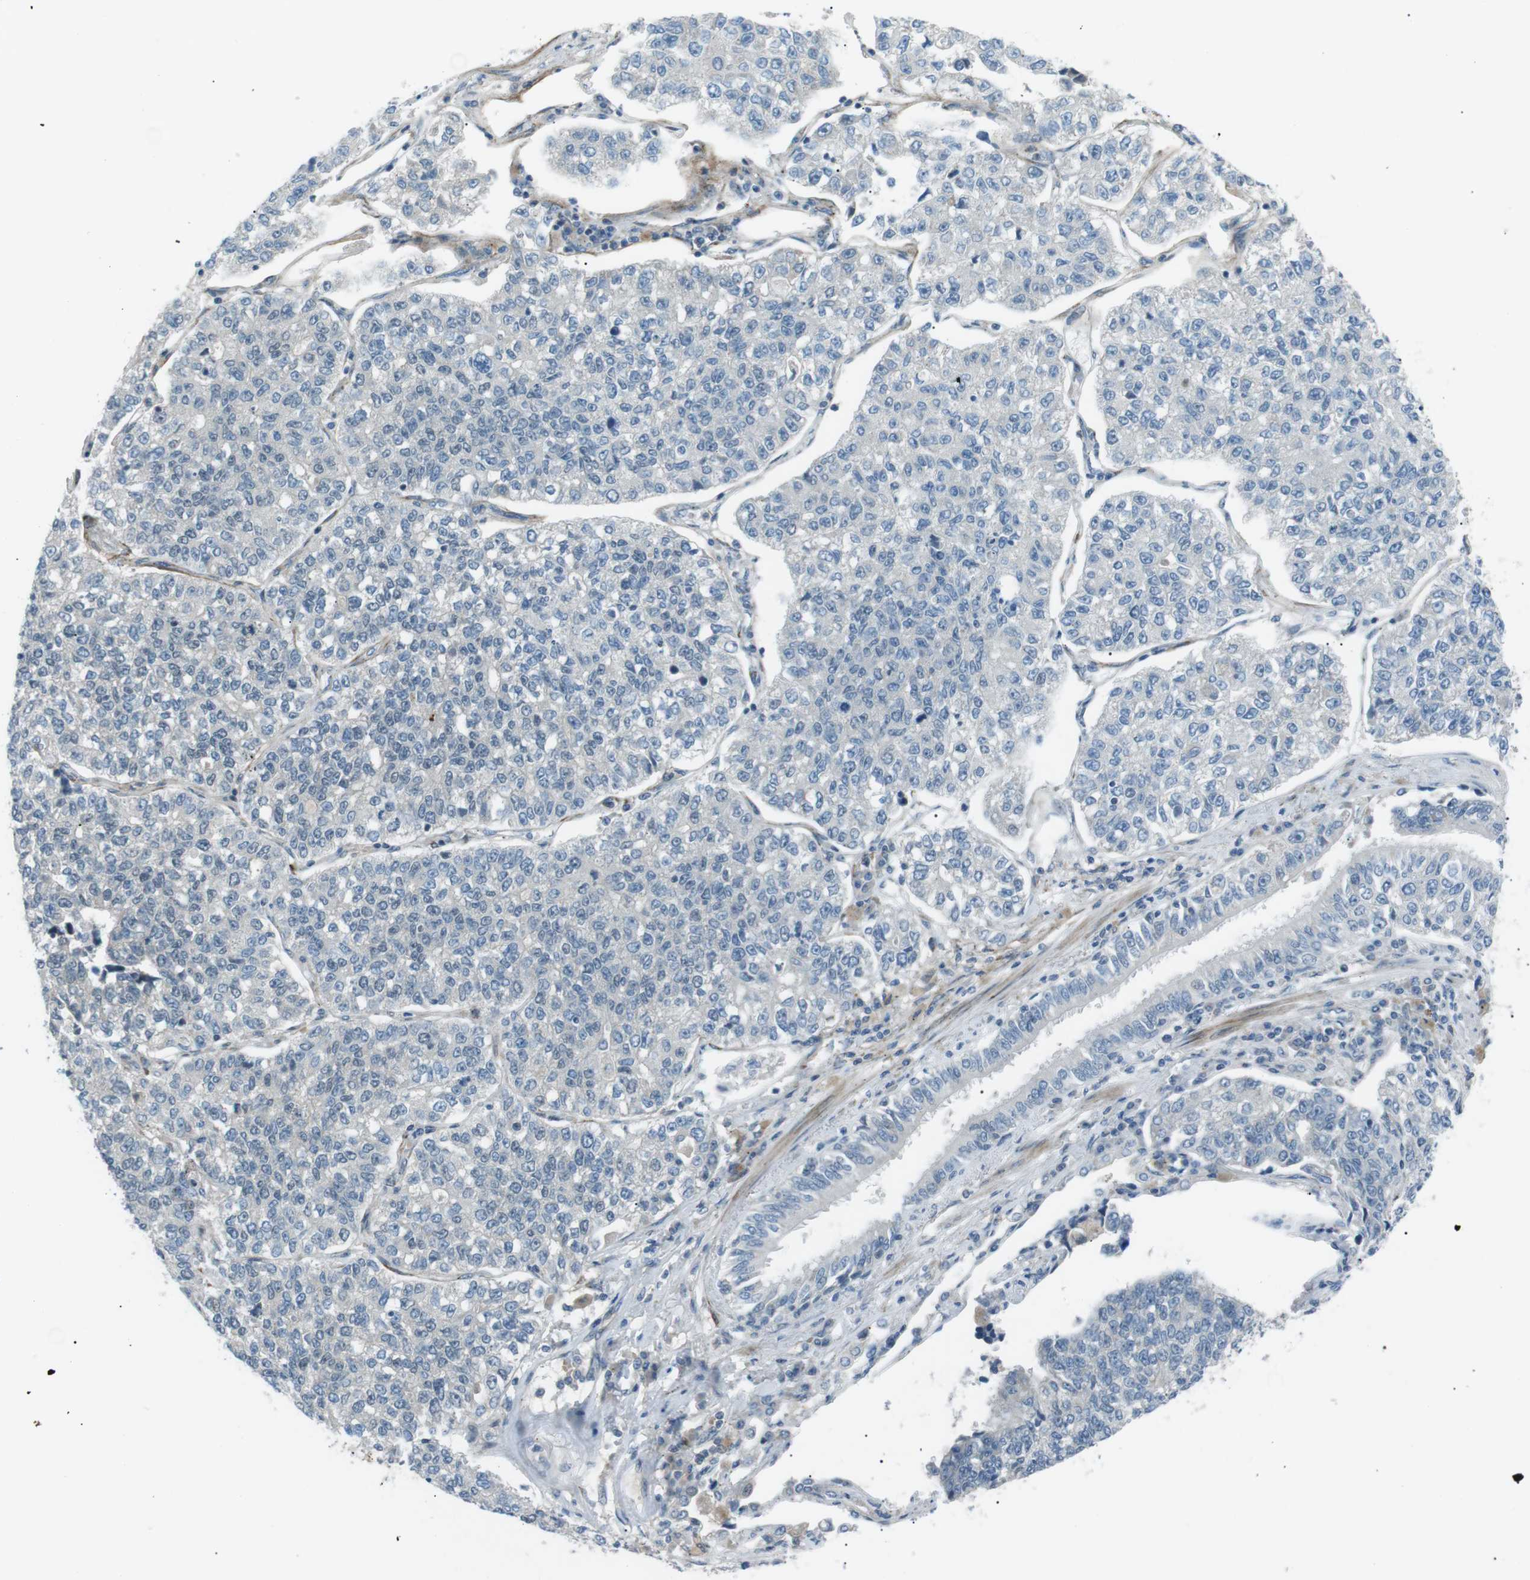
{"staining": {"intensity": "negative", "quantity": "none", "location": "none"}, "tissue": "lung cancer", "cell_type": "Tumor cells", "image_type": "cancer", "snomed": [{"axis": "morphology", "description": "Adenocarcinoma, NOS"}, {"axis": "topography", "description": "Lung"}], "caption": "Tumor cells are negative for protein expression in human lung adenocarcinoma.", "gene": "ARID5B", "patient": {"sex": "male", "age": 49}}